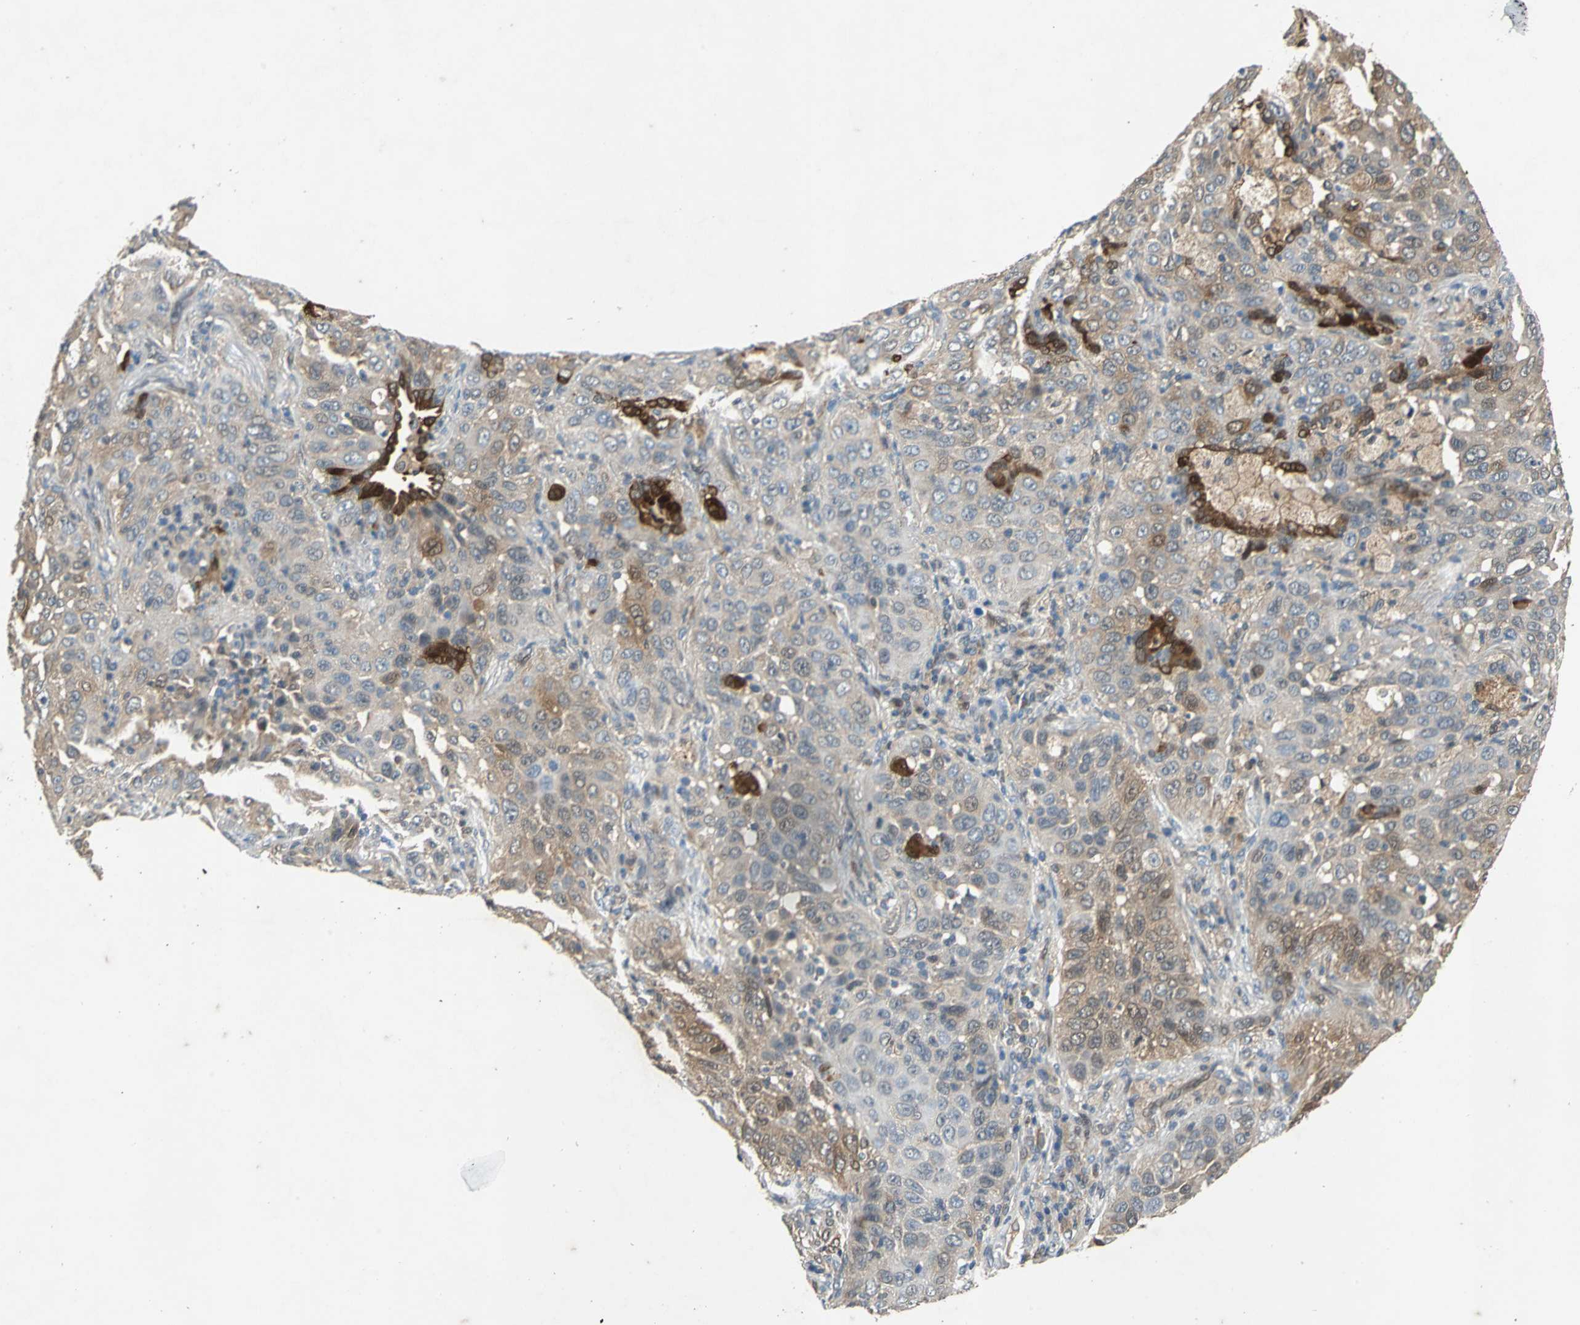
{"staining": {"intensity": "moderate", "quantity": ">75%", "location": "cytoplasmic/membranous"}, "tissue": "lung cancer", "cell_type": "Tumor cells", "image_type": "cancer", "snomed": [{"axis": "morphology", "description": "Squamous cell carcinoma, NOS"}, {"axis": "topography", "description": "Lung"}], "caption": "DAB immunohistochemical staining of human lung cancer demonstrates moderate cytoplasmic/membranous protein positivity in about >75% of tumor cells.", "gene": "RRM2B", "patient": {"sex": "female", "age": 67}}